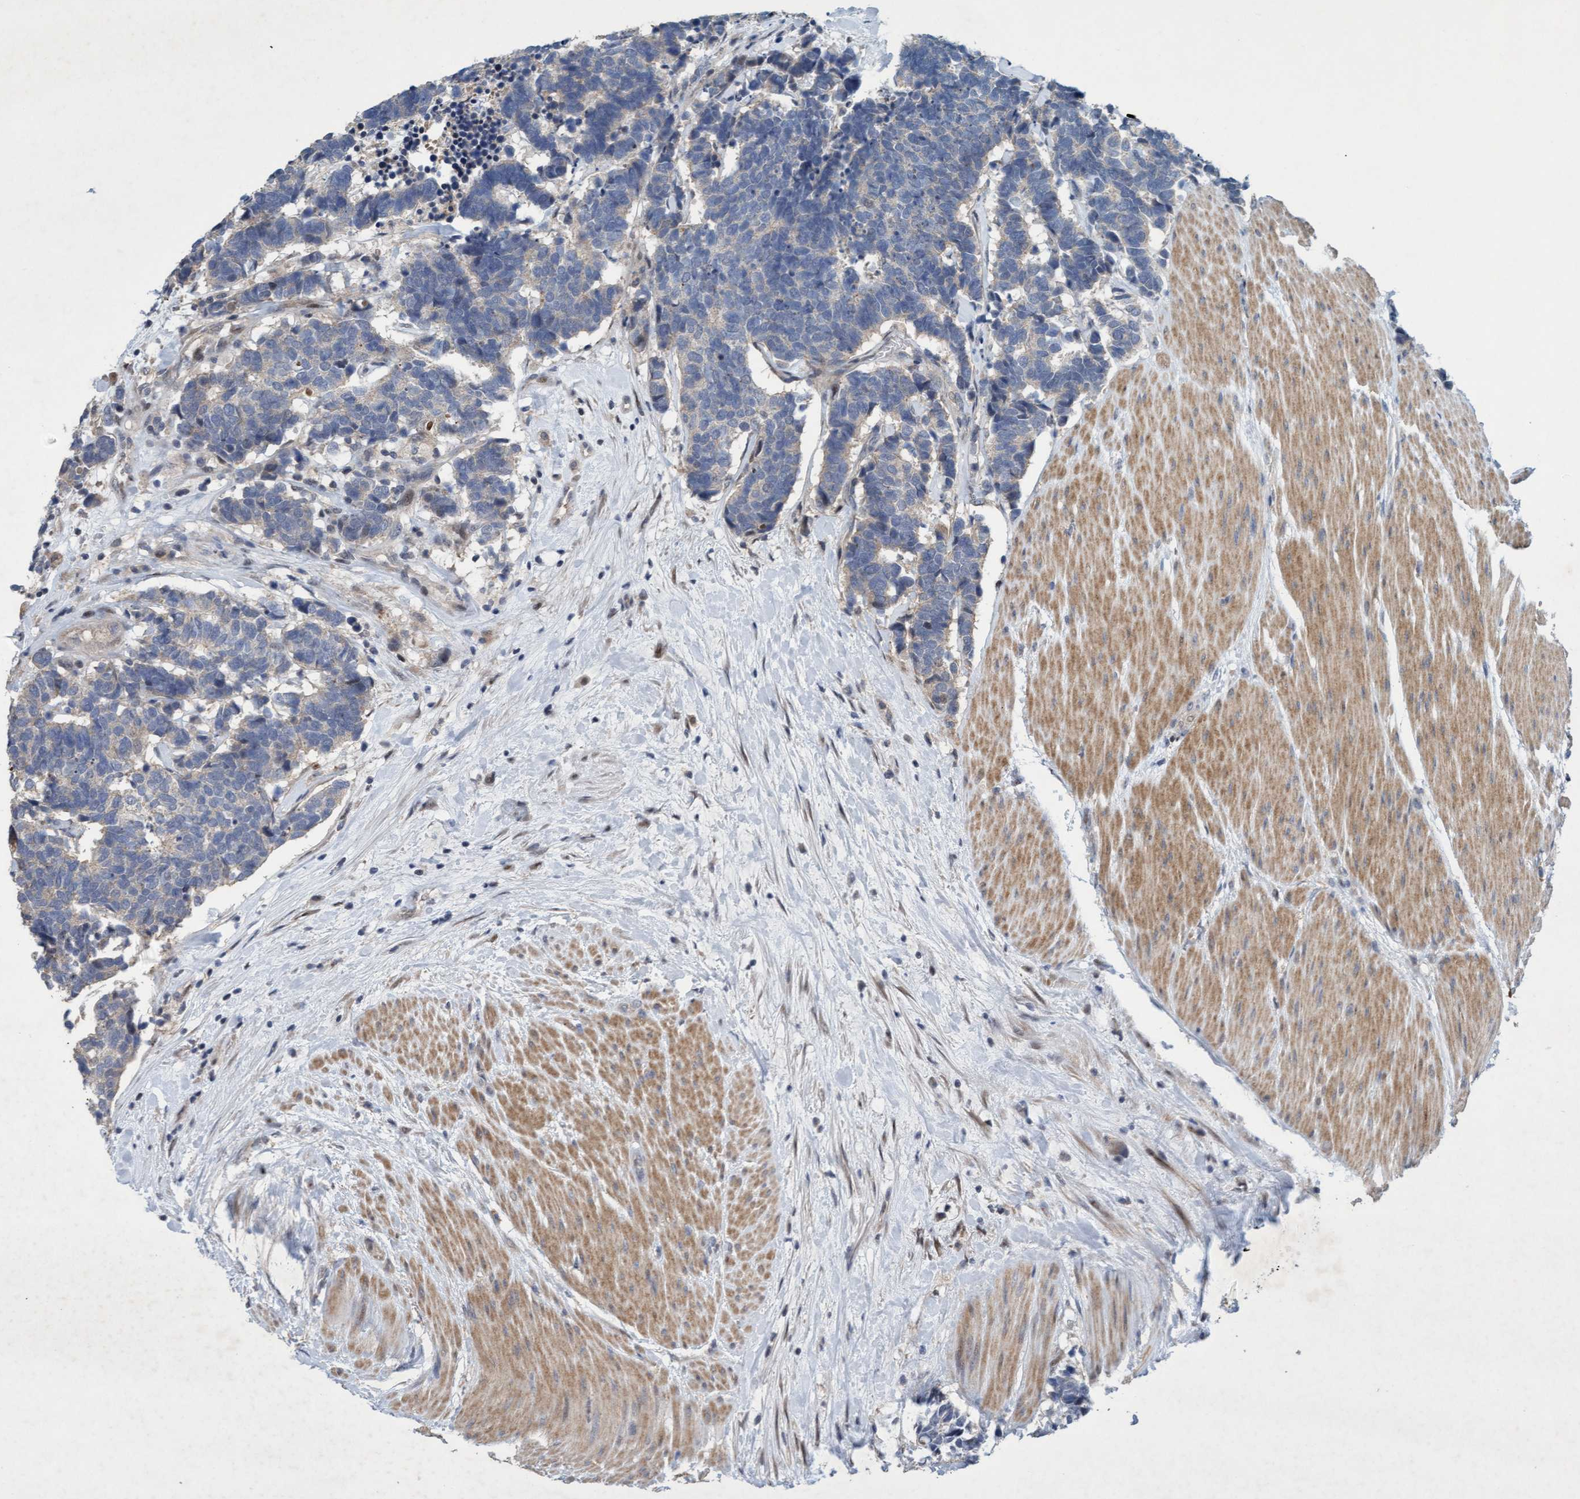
{"staining": {"intensity": "negative", "quantity": "none", "location": "none"}, "tissue": "carcinoid", "cell_type": "Tumor cells", "image_type": "cancer", "snomed": [{"axis": "morphology", "description": "Carcinoma, NOS"}, {"axis": "morphology", "description": "Carcinoid, malignant, NOS"}, {"axis": "topography", "description": "Urinary bladder"}], "caption": "DAB (3,3'-diaminobenzidine) immunohistochemical staining of carcinoma displays no significant staining in tumor cells. (Brightfield microscopy of DAB IHC at high magnification).", "gene": "ZNF677", "patient": {"sex": "male", "age": 57}}